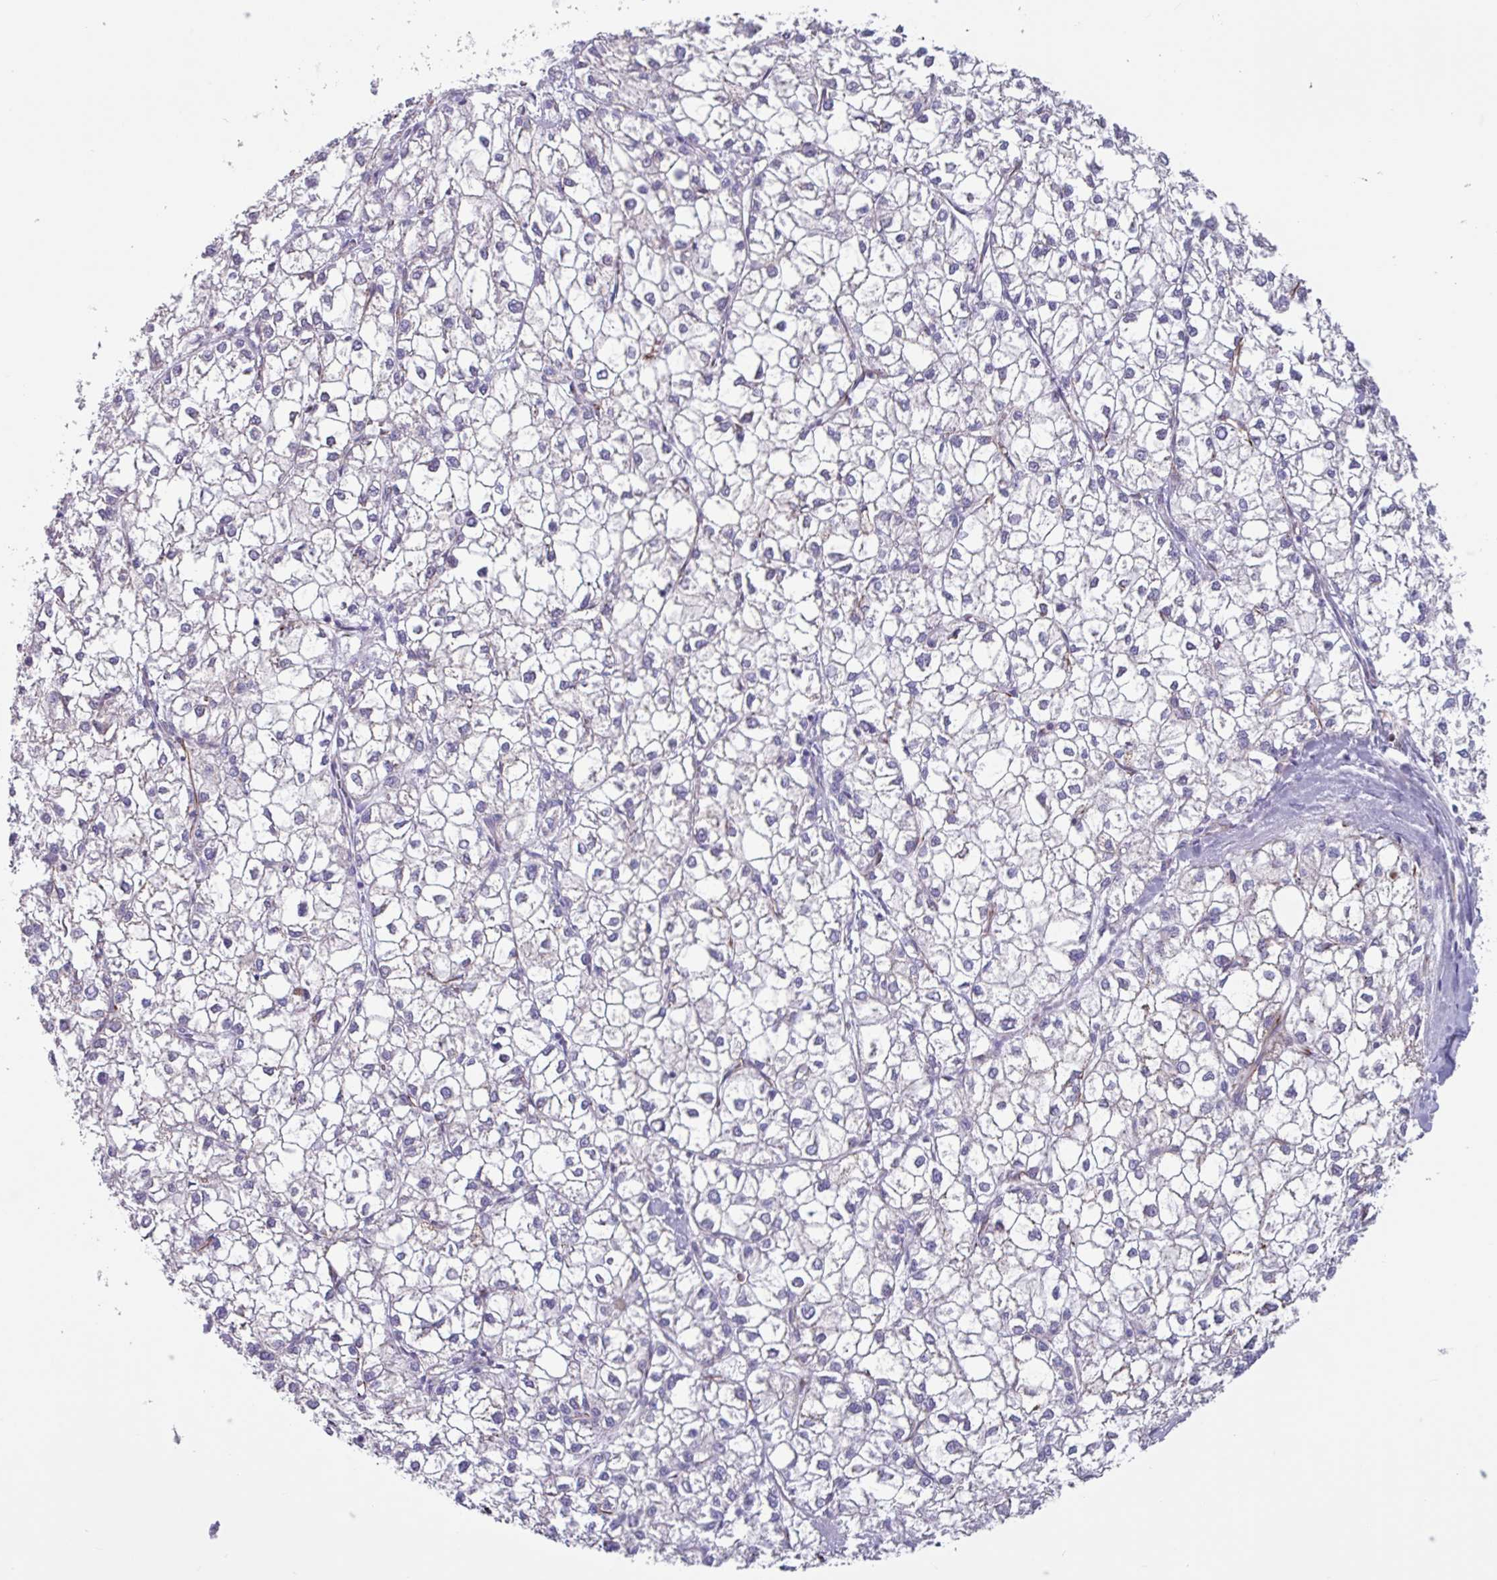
{"staining": {"intensity": "negative", "quantity": "none", "location": "none"}, "tissue": "liver cancer", "cell_type": "Tumor cells", "image_type": "cancer", "snomed": [{"axis": "morphology", "description": "Carcinoma, Hepatocellular, NOS"}, {"axis": "topography", "description": "Liver"}], "caption": "Liver cancer (hepatocellular carcinoma) stained for a protein using immunohistochemistry exhibits no positivity tumor cells.", "gene": "BTD", "patient": {"sex": "female", "age": 43}}